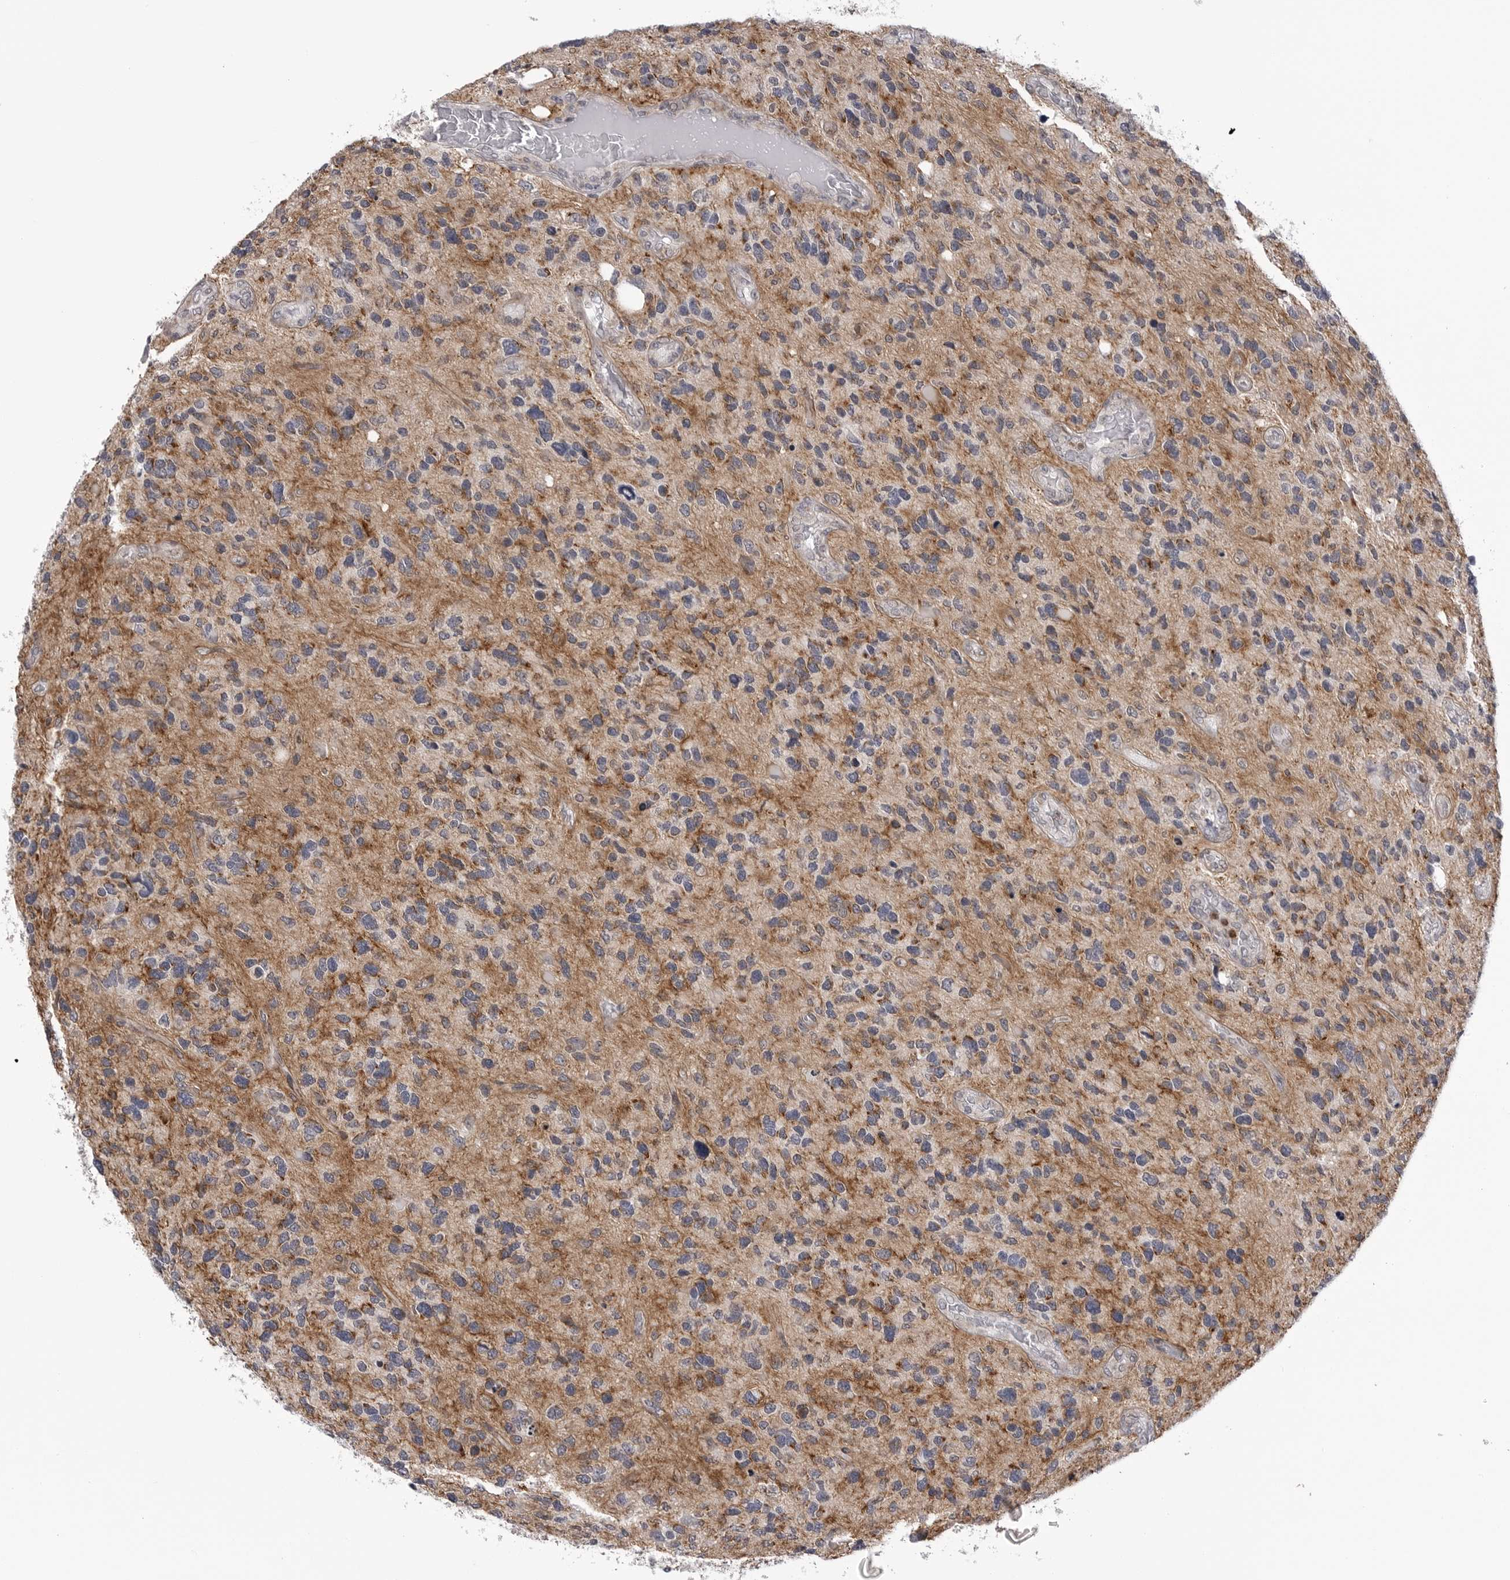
{"staining": {"intensity": "moderate", "quantity": "25%-75%", "location": "cytoplasmic/membranous"}, "tissue": "glioma", "cell_type": "Tumor cells", "image_type": "cancer", "snomed": [{"axis": "morphology", "description": "Glioma, malignant, High grade"}, {"axis": "topography", "description": "Brain"}], "caption": "This micrograph demonstrates IHC staining of glioma, with medium moderate cytoplasmic/membranous positivity in approximately 25%-75% of tumor cells.", "gene": "CDK20", "patient": {"sex": "female", "age": 58}}